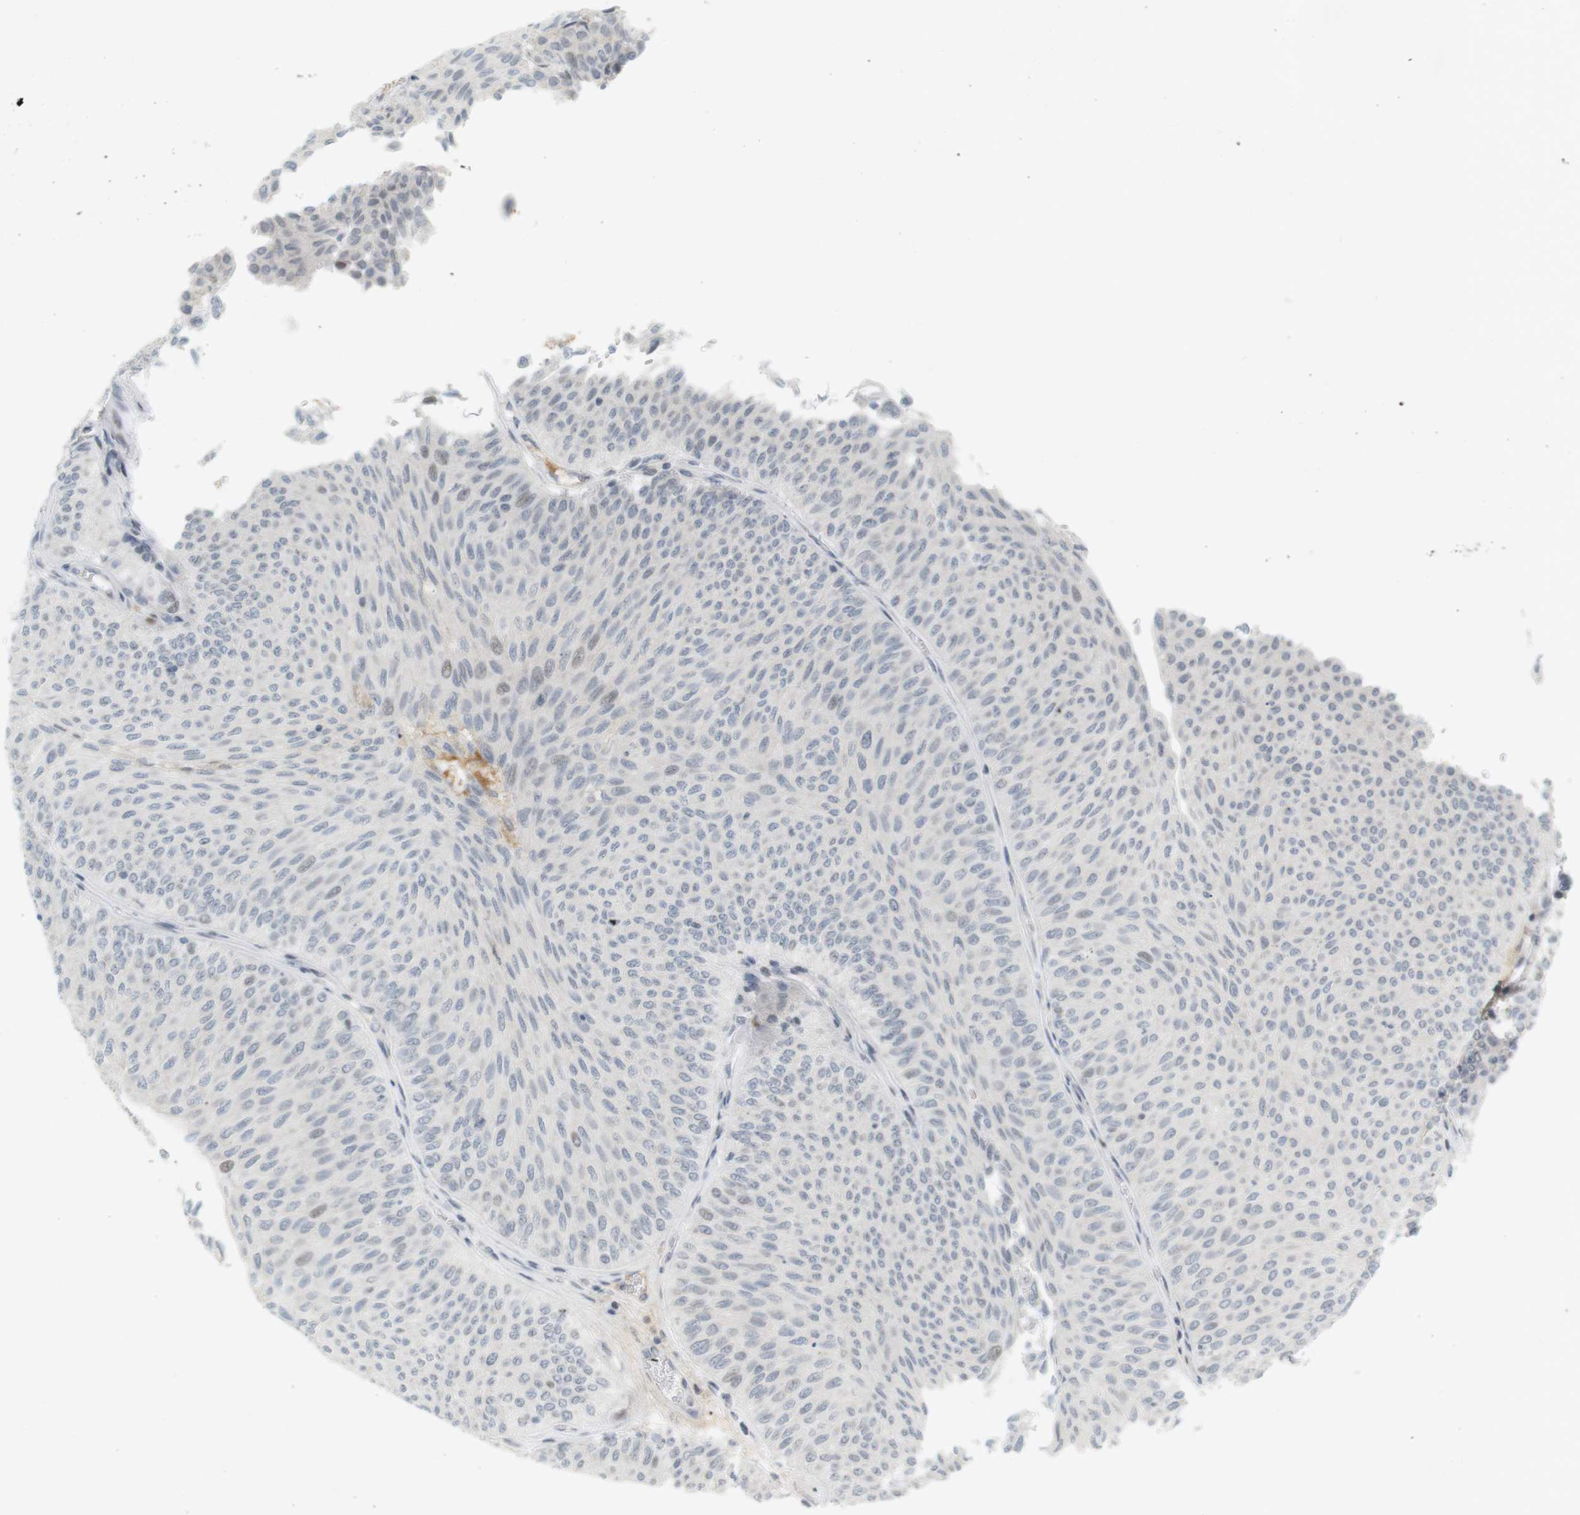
{"staining": {"intensity": "weak", "quantity": "<25%", "location": "nuclear"}, "tissue": "urothelial cancer", "cell_type": "Tumor cells", "image_type": "cancer", "snomed": [{"axis": "morphology", "description": "Urothelial carcinoma, Low grade"}, {"axis": "topography", "description": "Urinary bladder"}], "caption": "Urothelial carcinoma (low-grade) was stained to show a protein in brown. There is no significant staining in tumor cells.", "gene": "DMC1", "patient": {"sex": "male", "age": 78}}